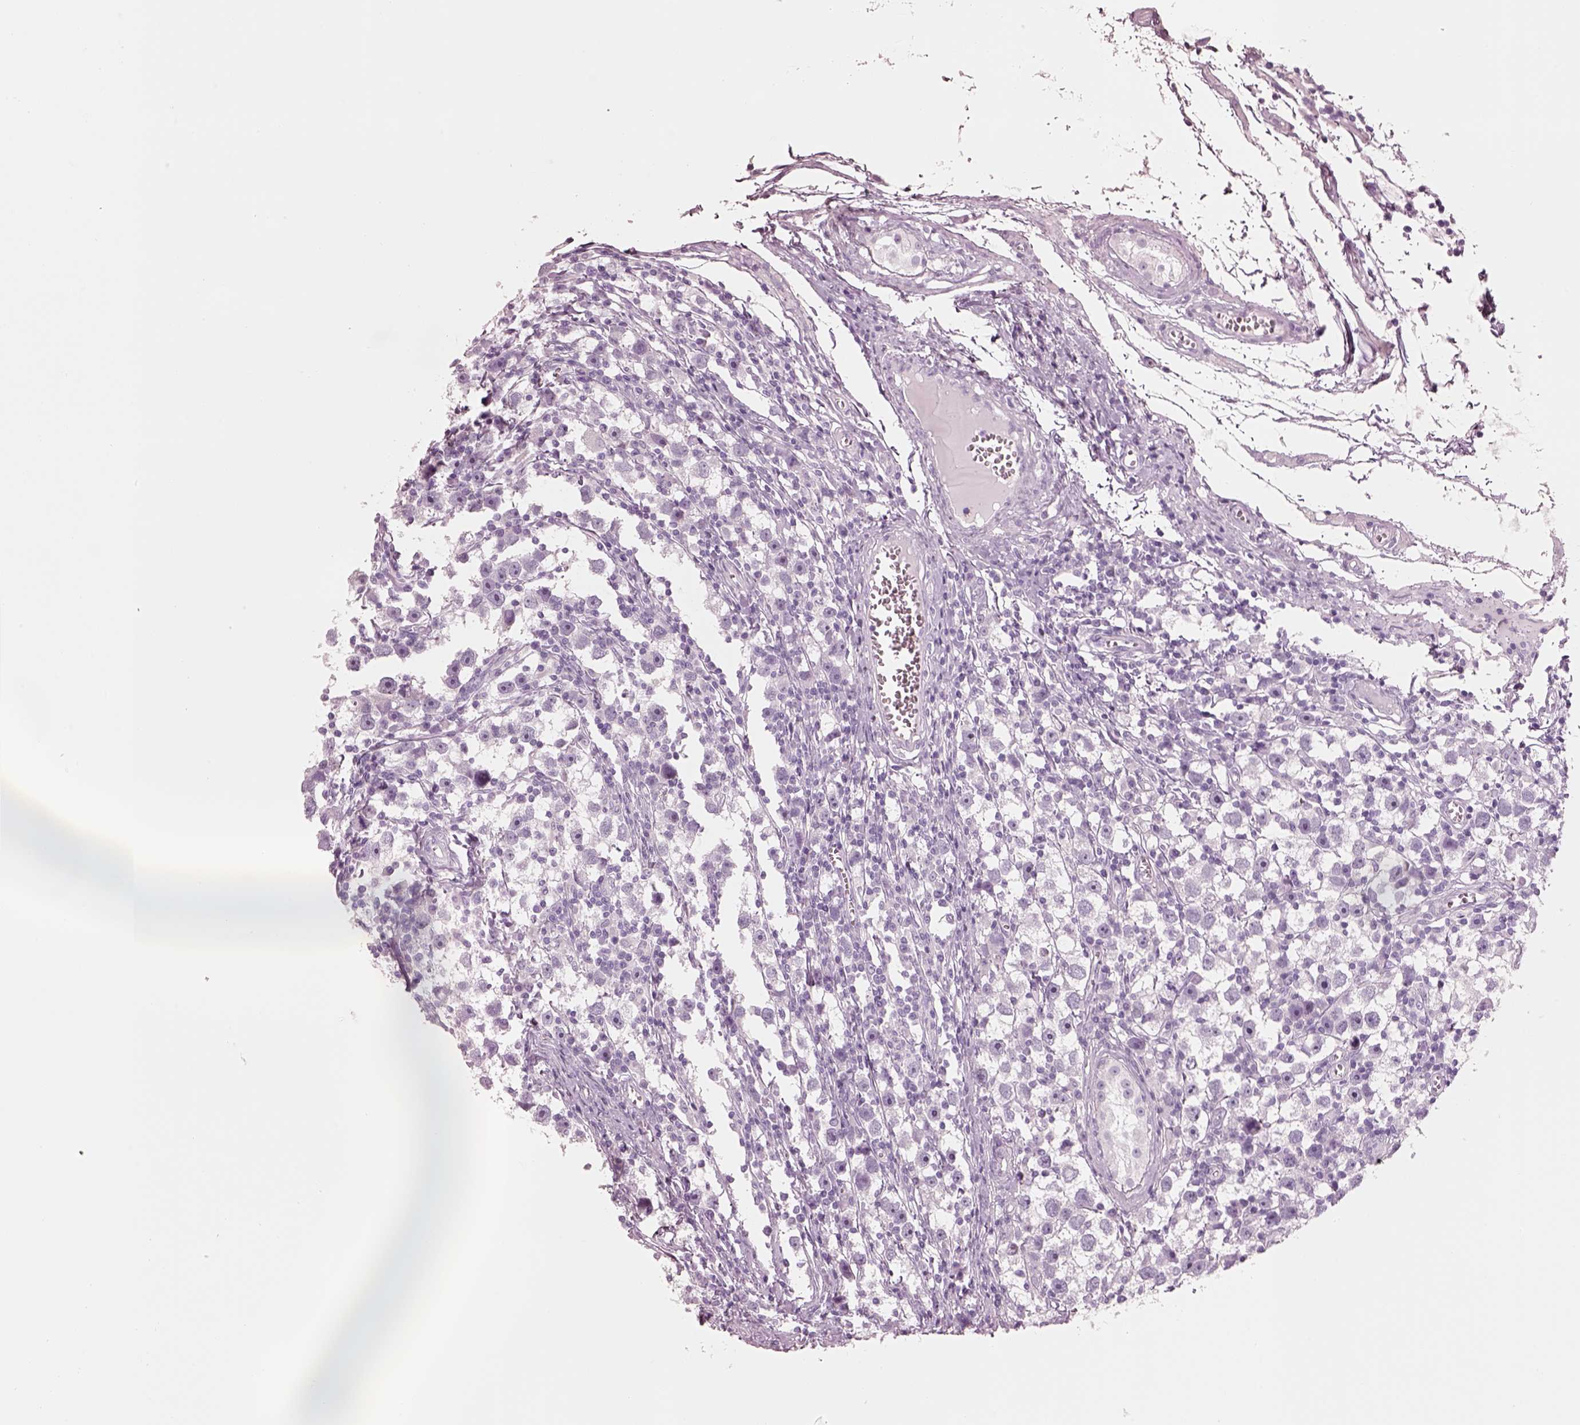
{"staining": {"intensity": "negative", "quantity": "none", "location": "none"}, "tissue": "testis cancer", "cell_type": "Tumor cells", "image_type": "cancer", "snomed": [{"axis": "morphology", "description": "Seminoma, NOS"}, {"axis": "topography", "description": "Testis"}], "caption": "IHC photomicrograph of testis seminoma stained for a protein (brown), which exhibits no expression in tumor cells.", "gene": "PNOC", "patient": {"sex": "male", "age": 30}}